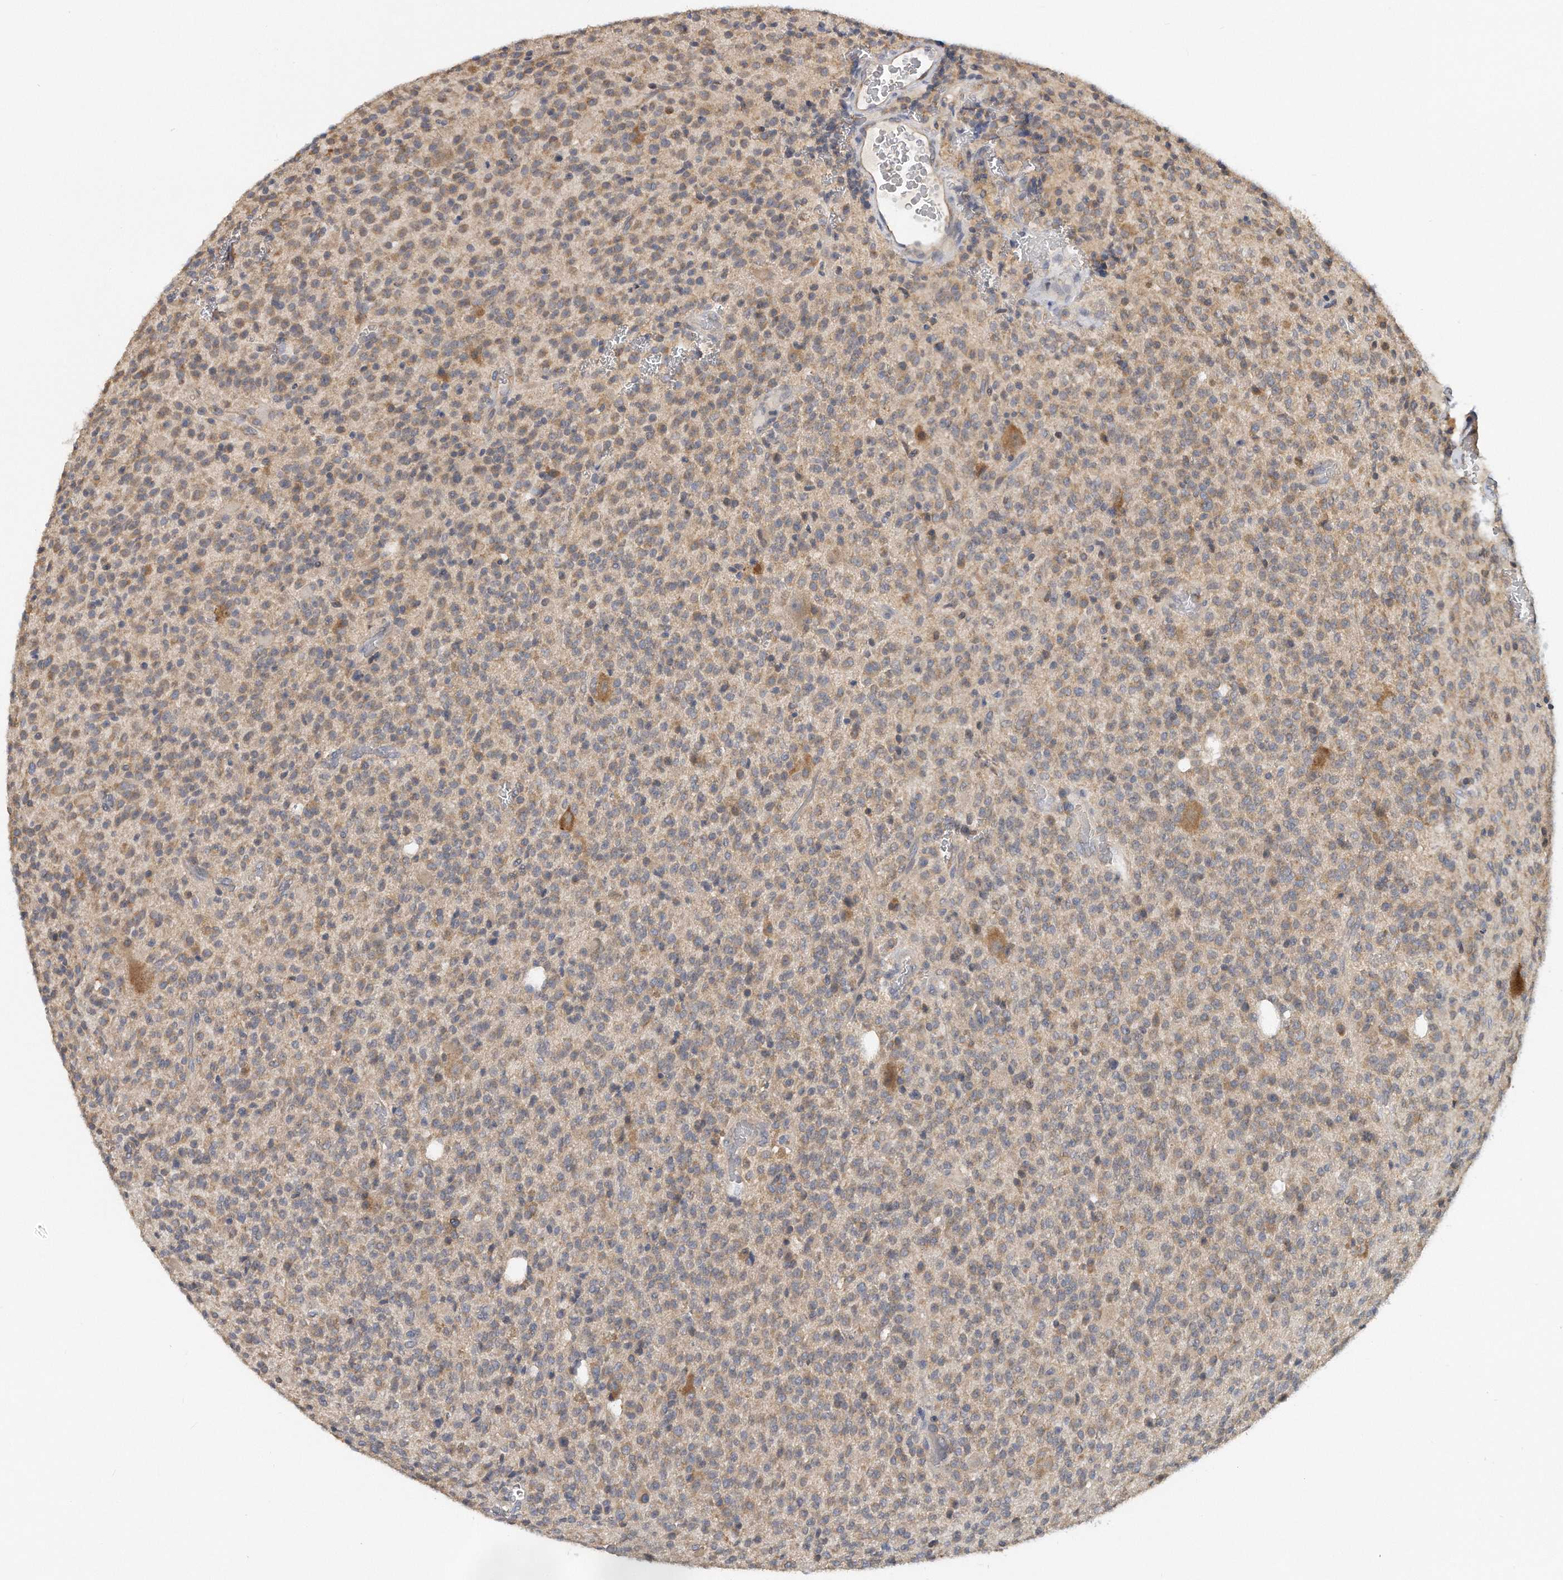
{"staining": {"intensity": "weak", "quantity": ">75%", "location": "cytoplasmic/membranous"}, "tissue": "glioma", "cell_type": "Tumor cells", "image_type": "cancer", "snomed": [{"axis": "morphology", "description": "Glioma, malignant, High grade"}, {"axis": "topography", "description": "Brain"}], "caption": "High-grade glioma (malignant) was stained to show a protein in brown. There is low levels of weak cytoplasmic/membranous positivity in approximately >75% of tumor cells. Using DAB (3,3'-diaminobenzidine) (brown) and hematoxylin (blue) stains, captured at high magnification using brightfield microscopy.", "gene": "EIF3I", "patient": {"sex": "male", "age": 34}}